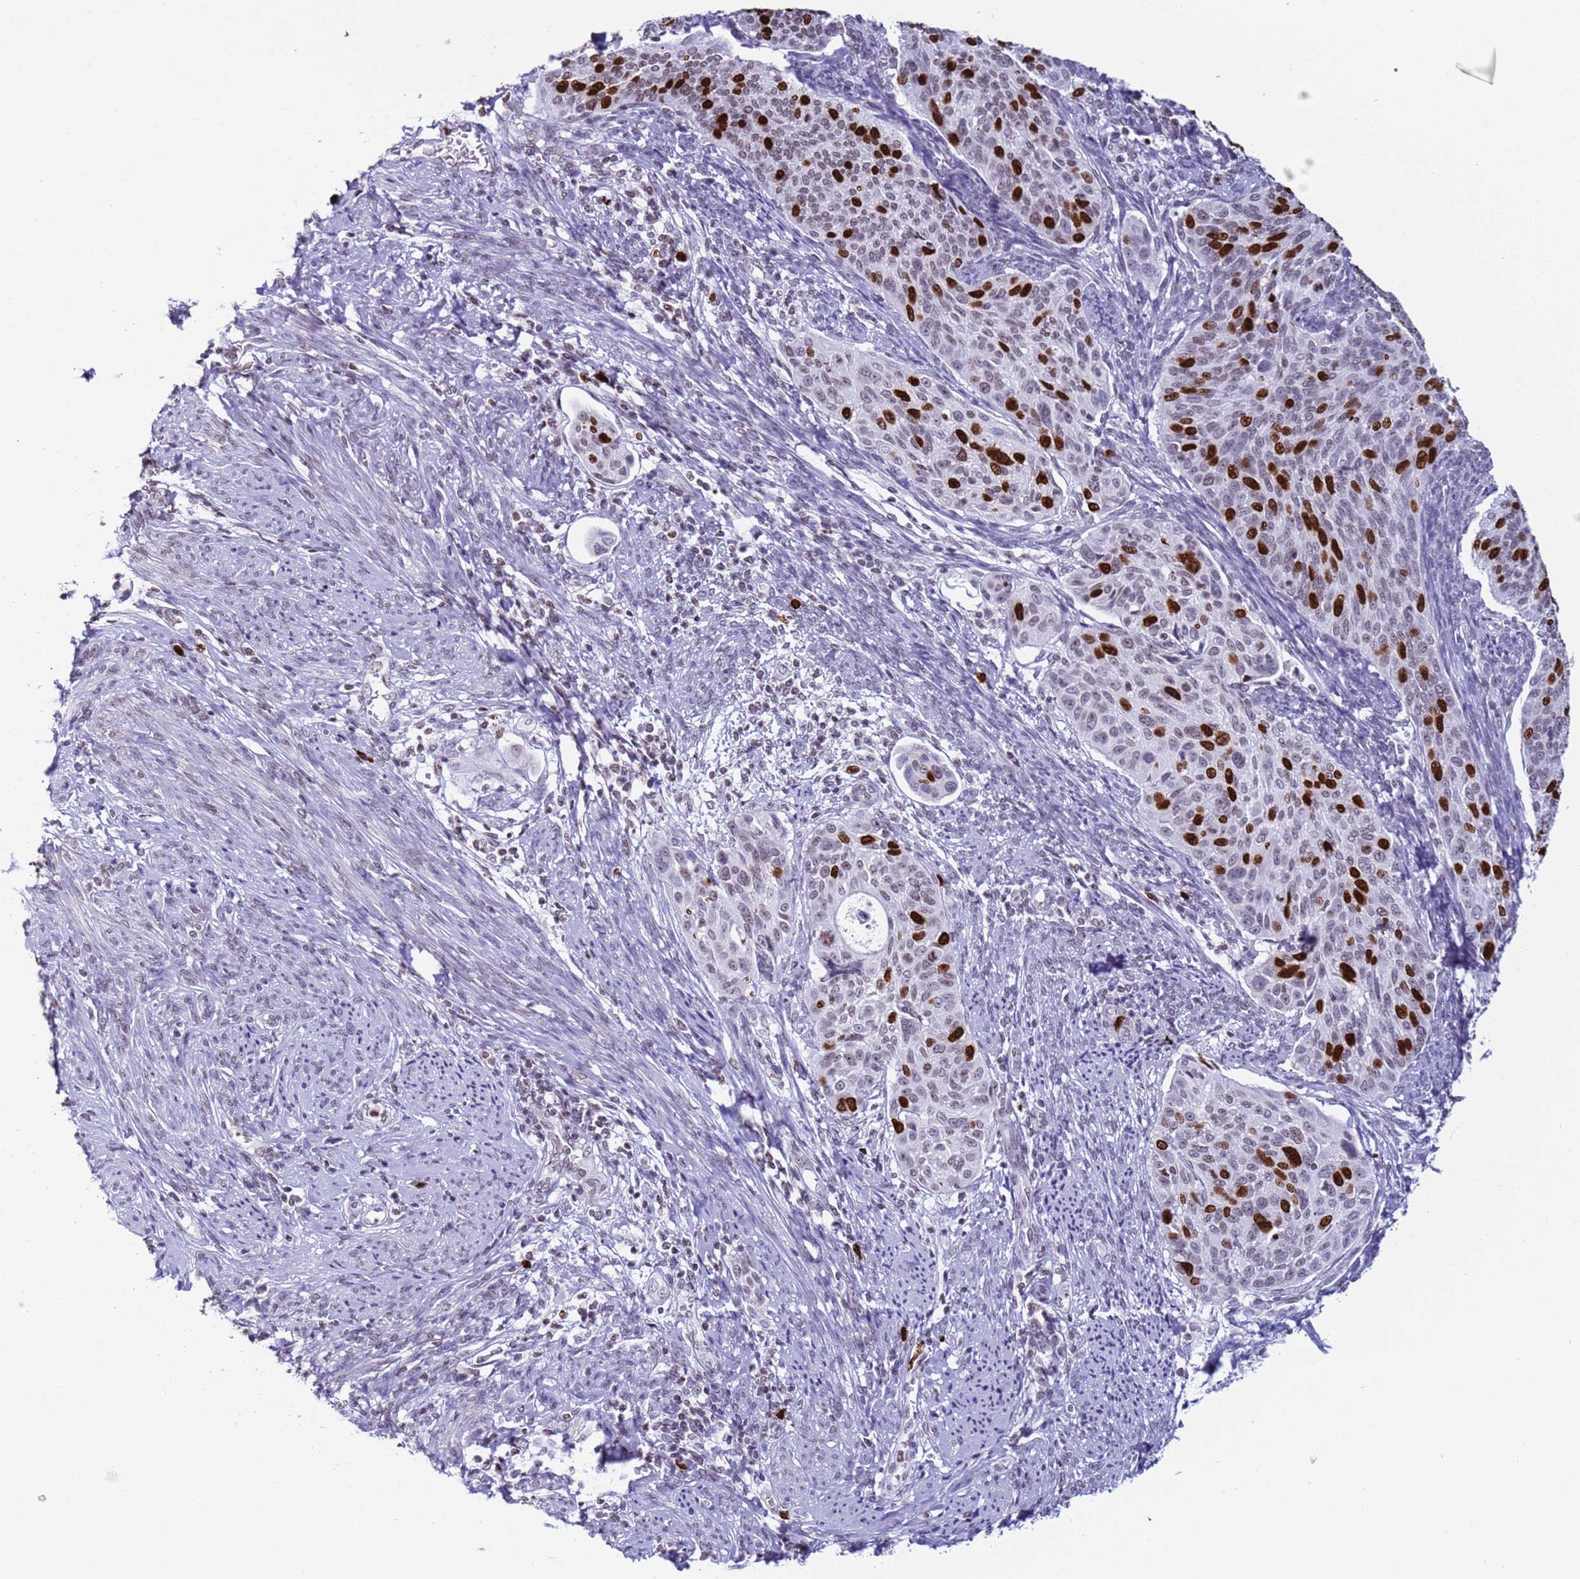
{"staining": {"intensity": "strong", "quantity": "25%-75%", "location": "nuclear"}, "tissue": "cervical cancer", "cell_type": "Tumor cells", "image_type": "cancer", "snomed": [{"axis": "morphology", "description": "Squamous cell carcinoma, NOS"}, {"axis": "topography", "description": "Cervix"}], "caption": "Immunohistochemistry (IHC) (DAB (3,3'-diaminobenzidine)) staining of squamous cell carcinoma (cervical) displays strong nuclear protein staining in approximately 25%-75% of tumor cells. Nuclei are stained in blue.", "gene": "H4C8", "patient": {"sex": "female", "age": 70}}